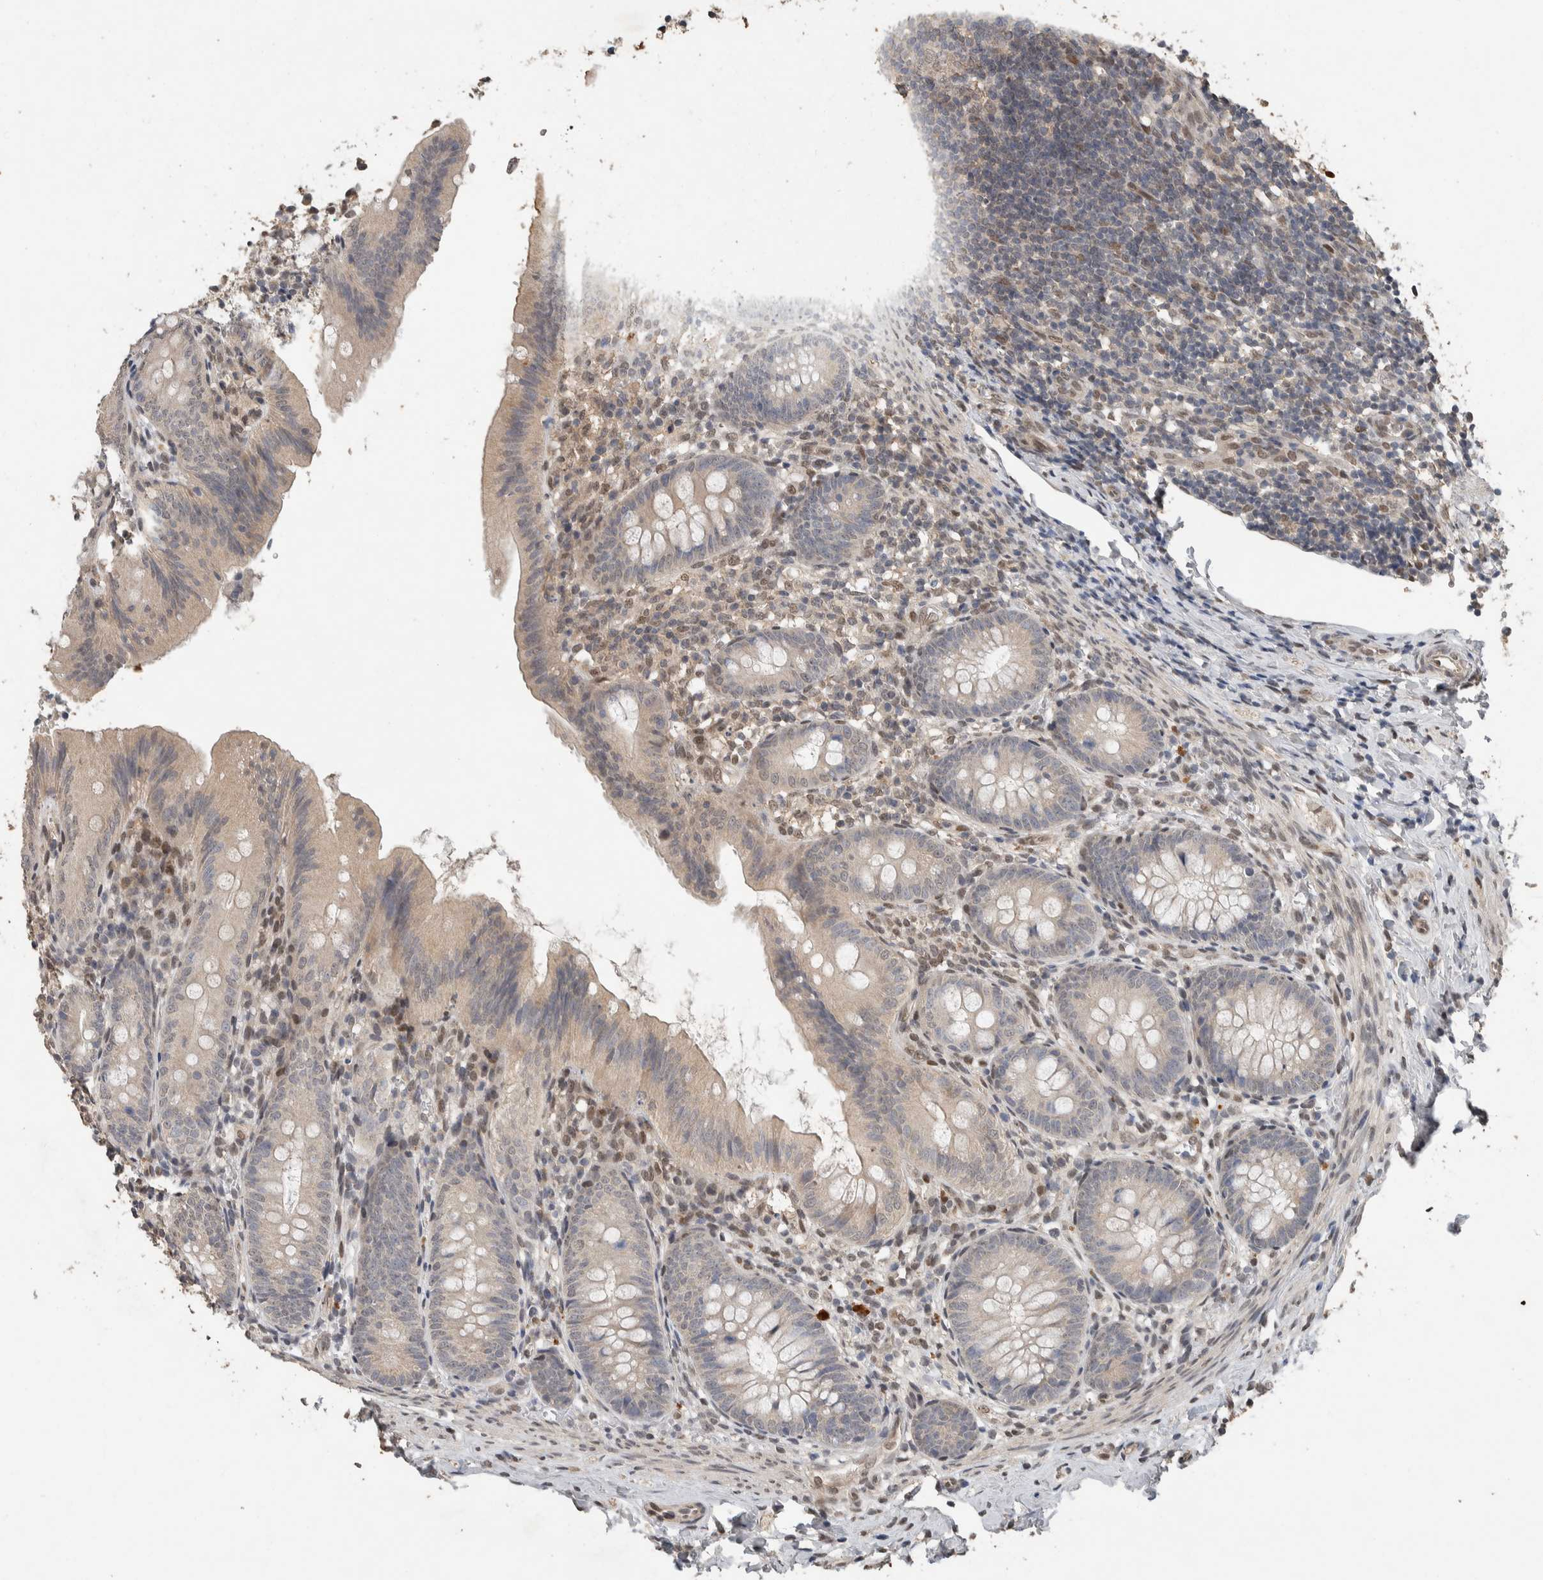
{"staining": {"intensity": "strong", "quantity": "<25%", "location": "cytoplasmic/membranous"}, "tissue": "appendix", "cell_type": "Glandular cells", "image_type": "normal", "snomed": [{"axis": "morphology", "description": "Normal tissue, NOS"}, {"axis": "topography", "description": "Appendix"}], "caption": "Brown immunohistochemical staining in normal appendix reveals strong cytoplasmic/membranous positivity in about <25% of glandular cells. (DAB (3,3'-diaminobenzidine) IHC, brown staining for protein, blue staining for nuclei).", "gene": "CYSRT1", "patient": {"sex": "male", "age": 1}}